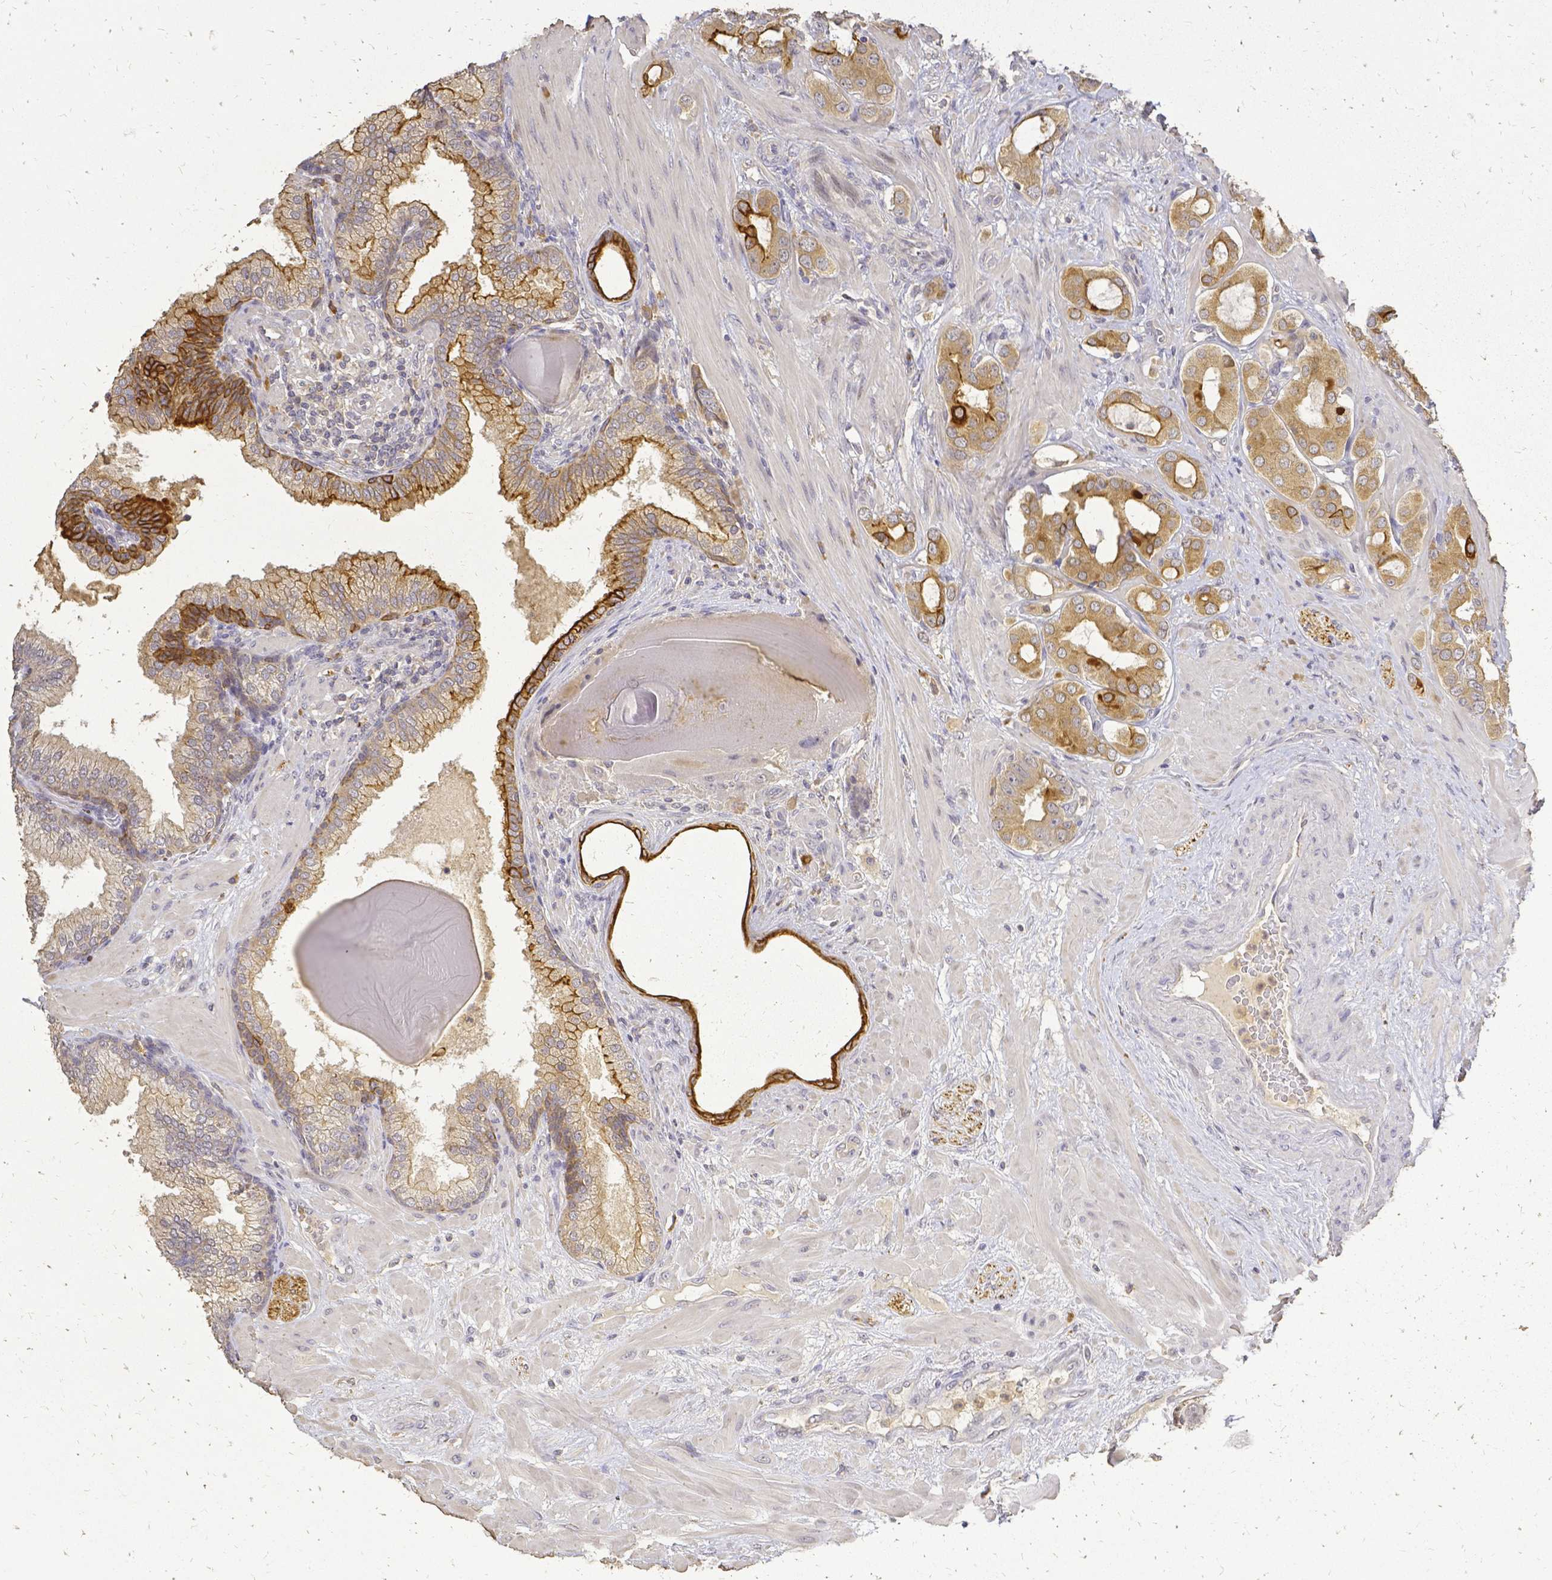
{"staining": {"intensity": "moderate", "quantity": "25%-75%", "location": "cytoplasmic/membranous"}, "tissue": "prostate cancer", "cell_type": "Tumor cells", "image_type": "cancer", "snomed": [{"axis": "morphology", "description": "Adenocarcinoma, Low grade"}, {"axis": "topography", "description": "Prostate"}], "caption": "IHC of human prostate low-grade adenocarcinoma demonstrates medium levels of moderate cytoplasmic/membranous expression in about 25%-75% of tumor cells. The staining is performed using DAB brown chromogen to label protein expression. The nuclei are counter-stained blue using hematoxylin.", "gene": "CIB1", "patient": {"sex": "male", "age": 57}}